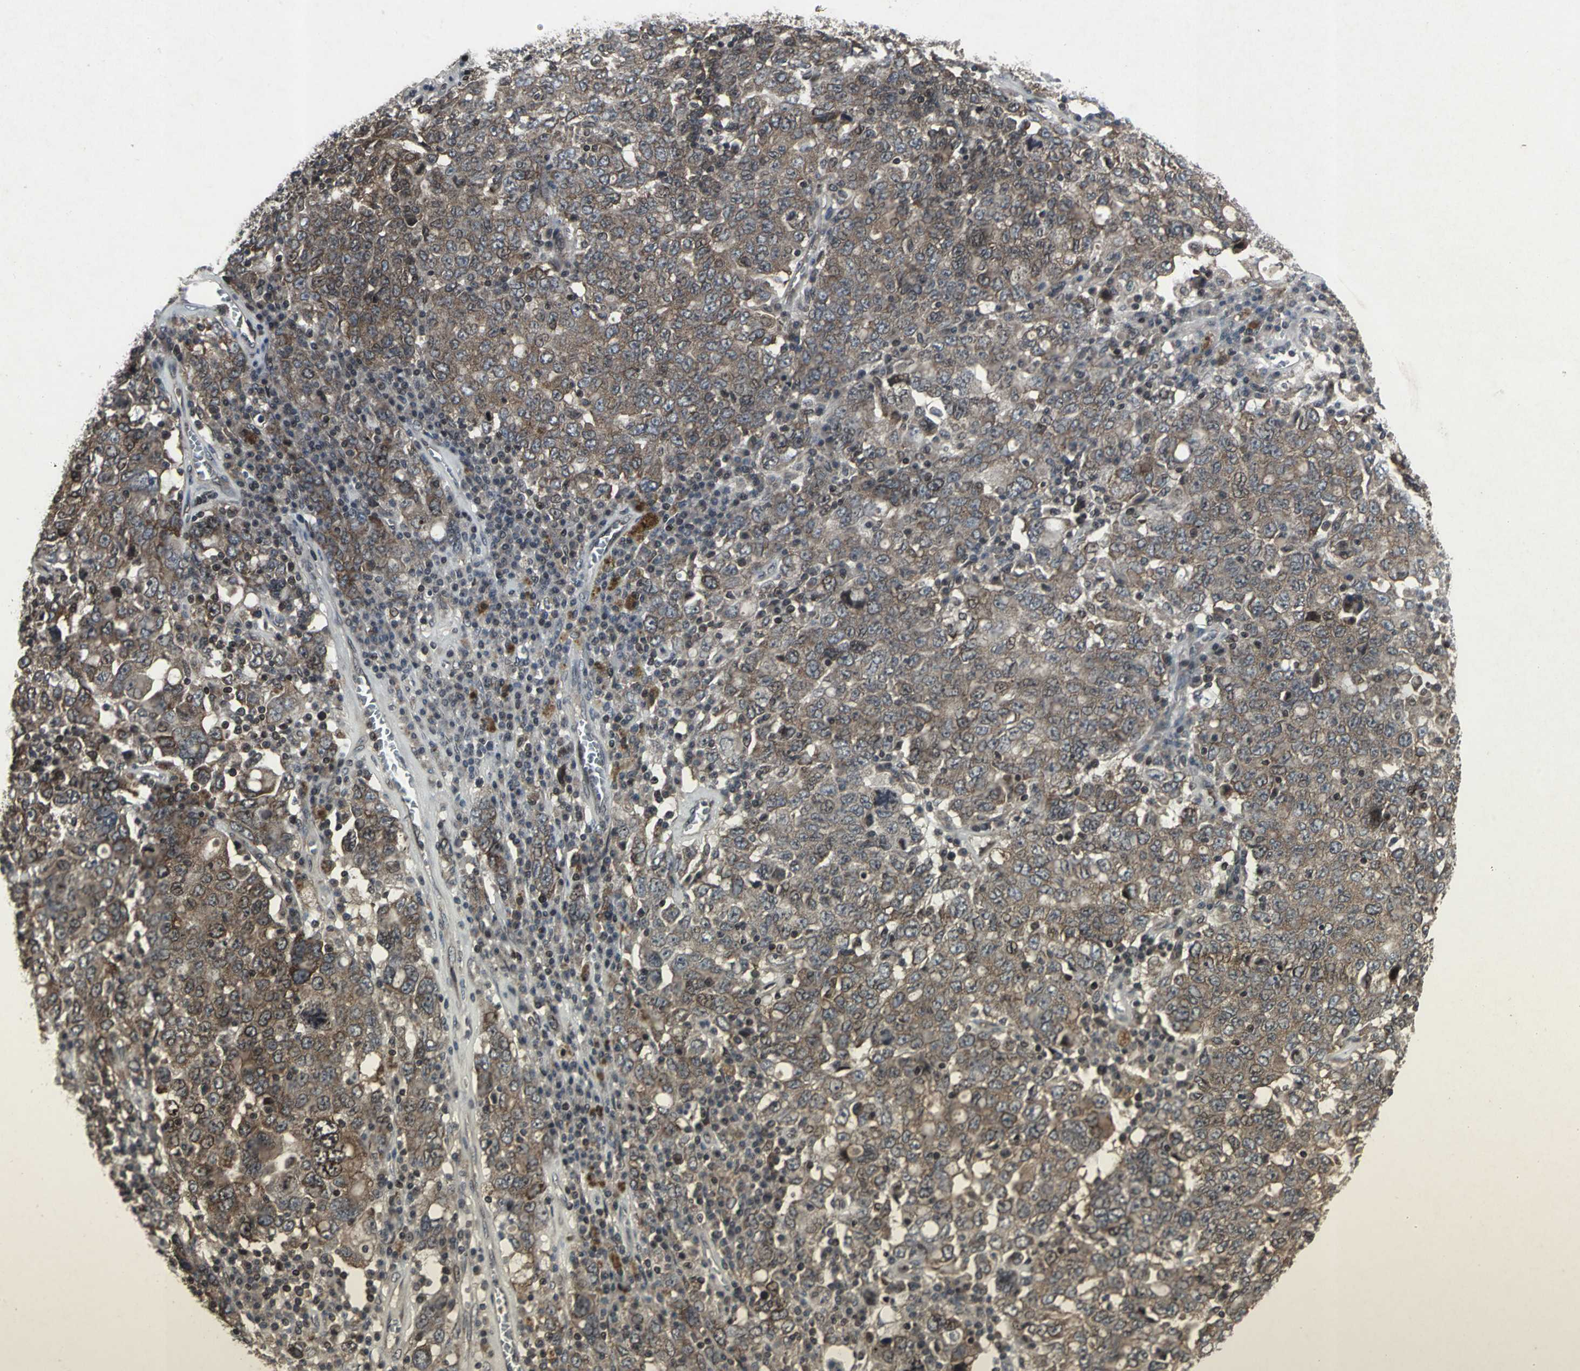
{"staining": {"intensity": "moderate", "quantity": "25%-75%", "location": "cytoplasmic/membranous"}, "tissue": "ovarian cancer", "cell_type": "Tumor cells", "image_type": "cancer", "snomed": [{"axis": "morphology", "description": "Carcinoma, endometroid"}, {"axis": "topography", "description": "Ovary"}], "caption": "IHC histopathology image of neoplastic tissue: ovarian cancer stained using immunohistochemistry (IHC) shows medium levels of moderate protein expression localized specifically in the cytoplasmic/membranous of tumor cells, appearing as a cytoplasmic/membranous brown color.", "gene": "SH2B3", "patient": {"sex": "female", "age": 62}}